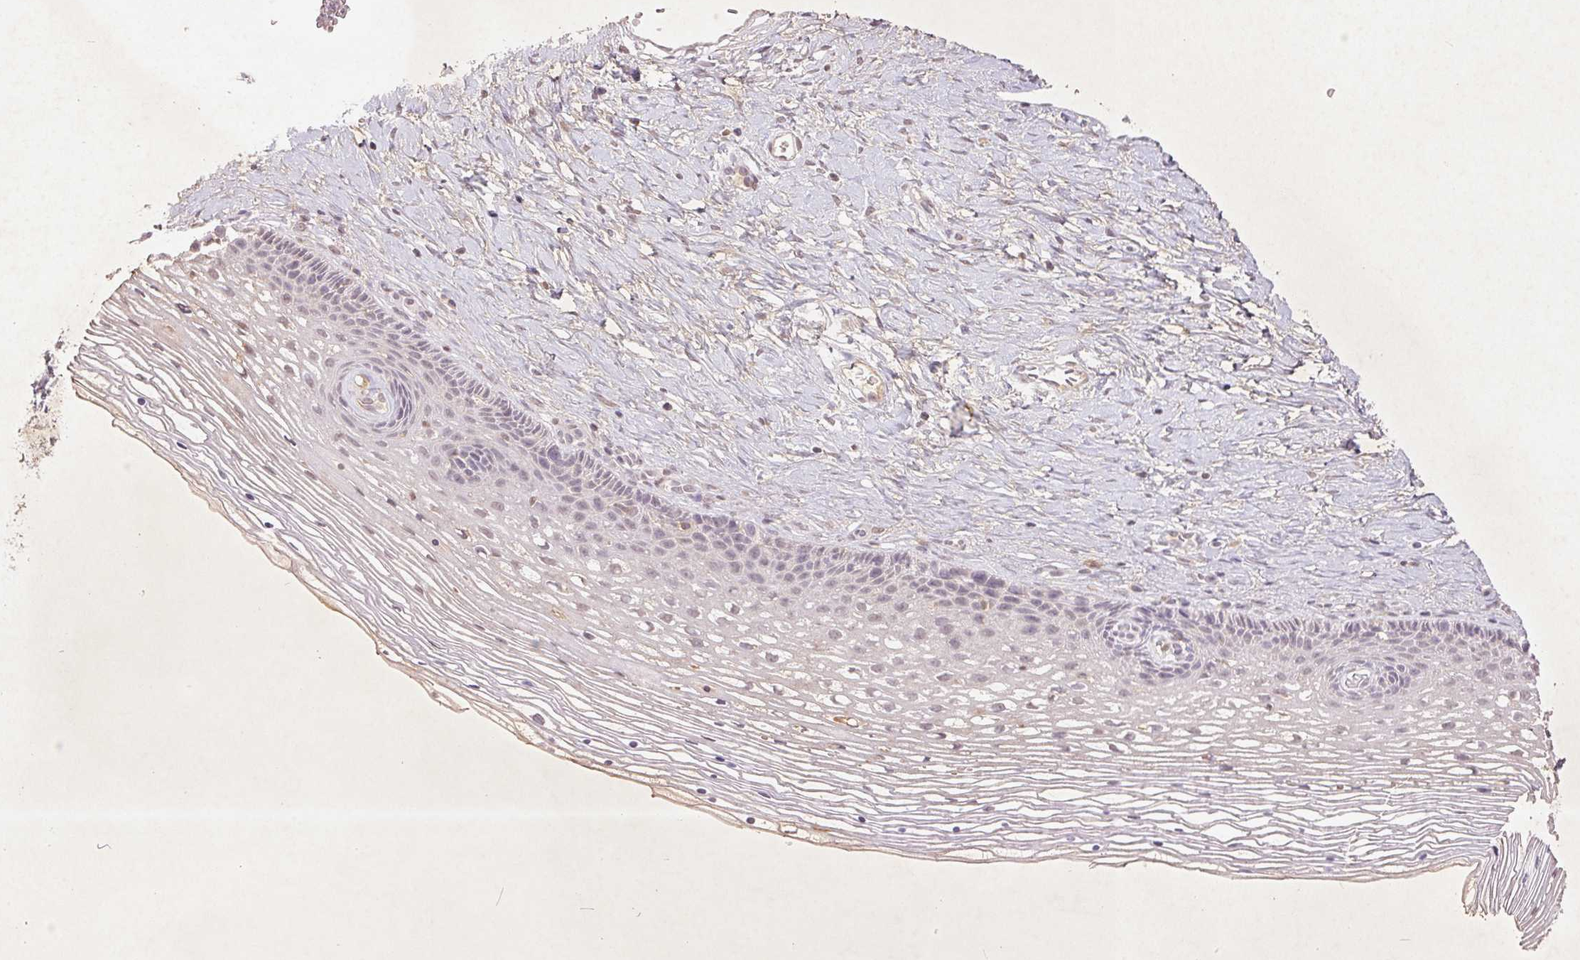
{"staining": {"intensity": "negative", "quantity": "none", "location": "none"}, "tissue": "cervix", "cell_type": "Glandular cells", "image_type": "normal", "snomed": [{"axis": "morphology", "description": "Normal tissue, NOS"}, {"axis": "topography", "description": "Cervix"}], "caption": "Immunohistochemical staining of benign cervix displays no significant staining in glandular cells.", "gene": "FAM168B", "patient": {"sex": "female", "age": 34}}